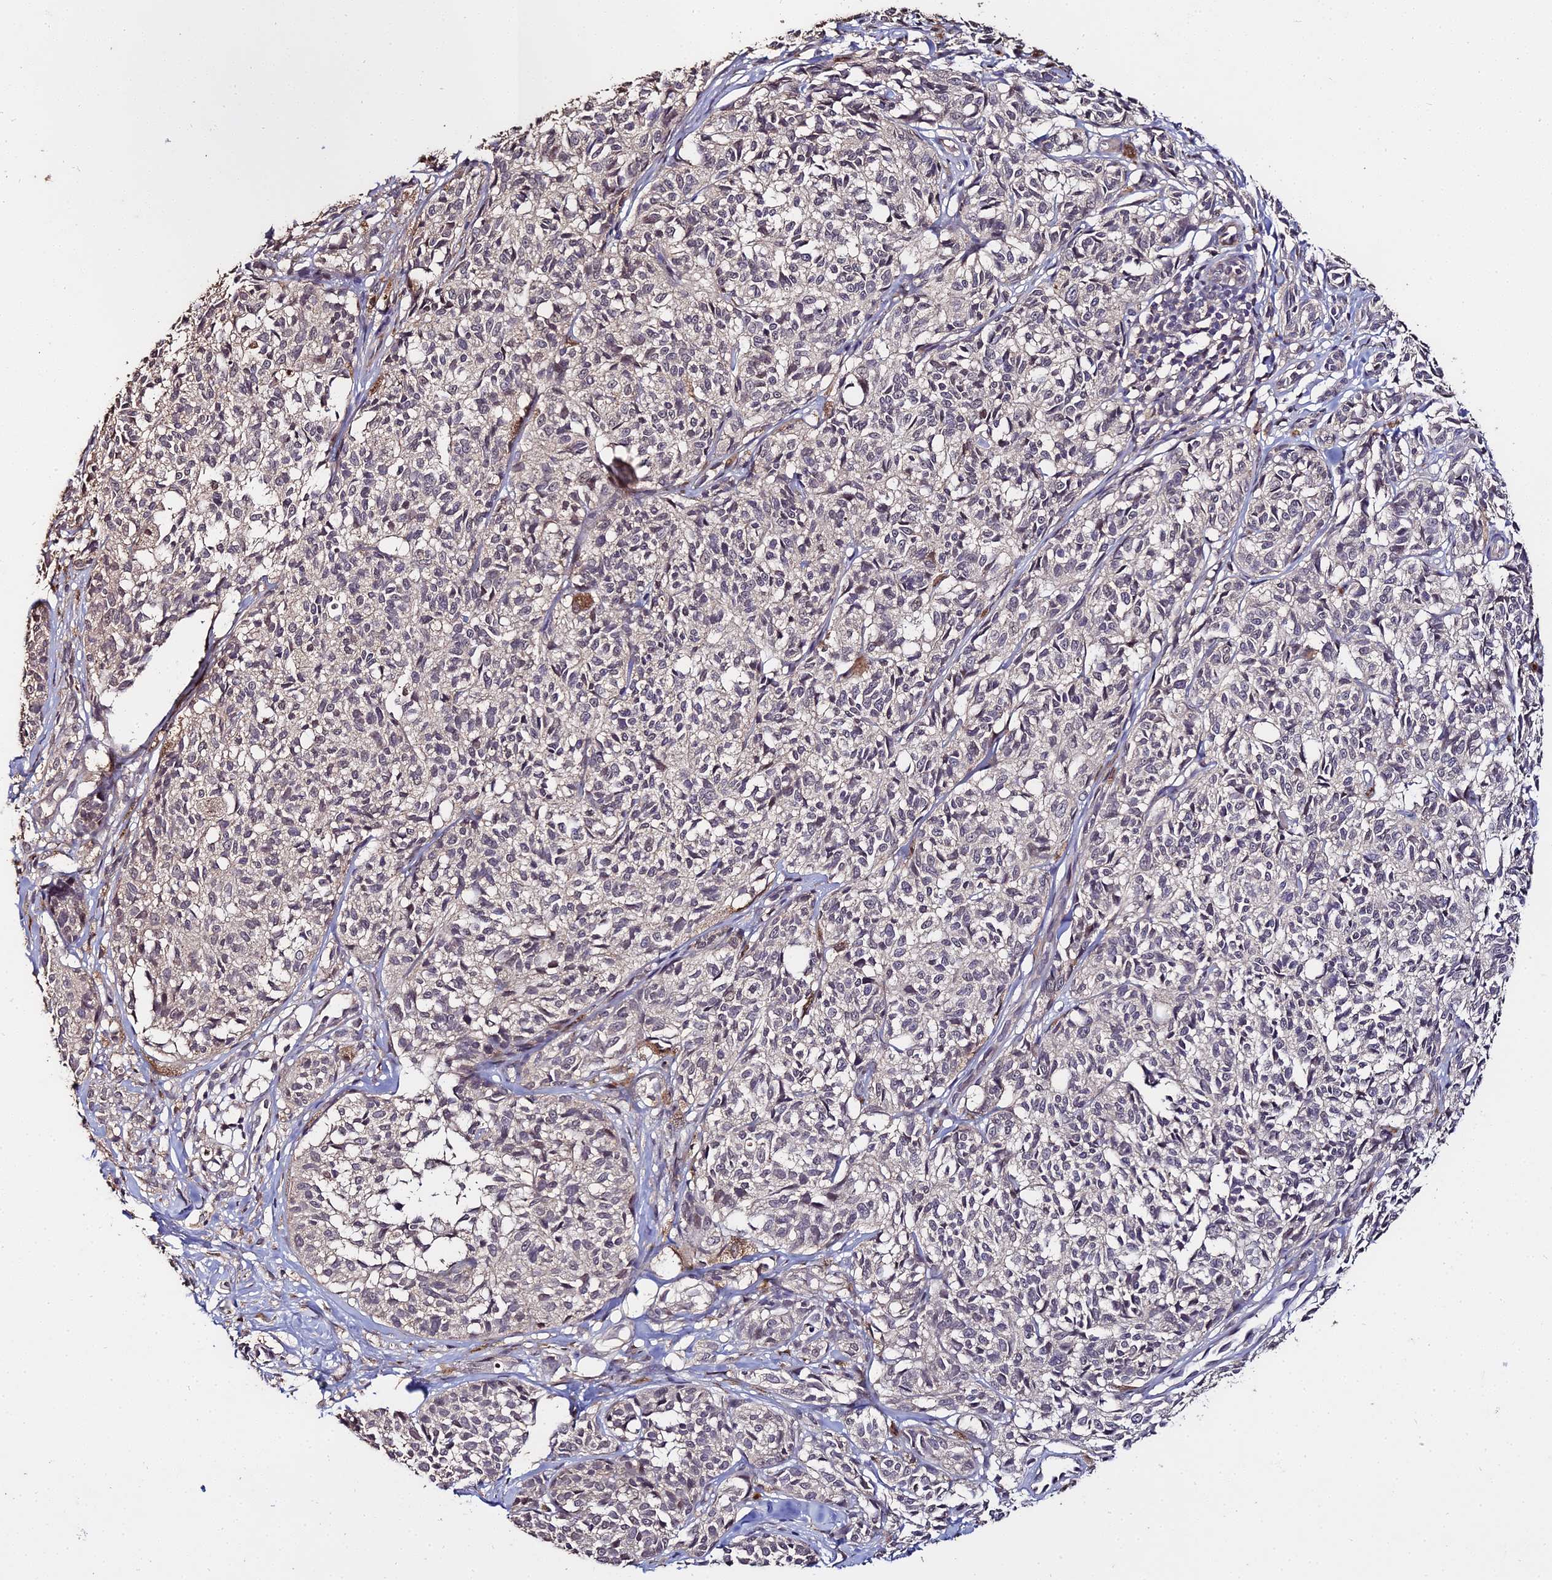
{"staining": {"intensity": "weak", "quantity": "<25%", "location": "cytoplasmic/membranous"}, "tissue": "melanoma", "cell_type": "Tumor cells", "image_type": "cancer", "snomed": [{"axis": "morphology", "description": "Malignant melanoma, NOS"}, {"axis": "topography", "description": "Skin of upper extremity"}], "caption": "A photomicrograph of human melanoma is negative for staining in tumor cells. The staining is performed using DAB (3,3'-diaminobenzidine) brown chromogen with nuclei counter-stained in using hematoxylin.", "gene": "LSM5", "patient": {"sex": "male", "age": 40}}